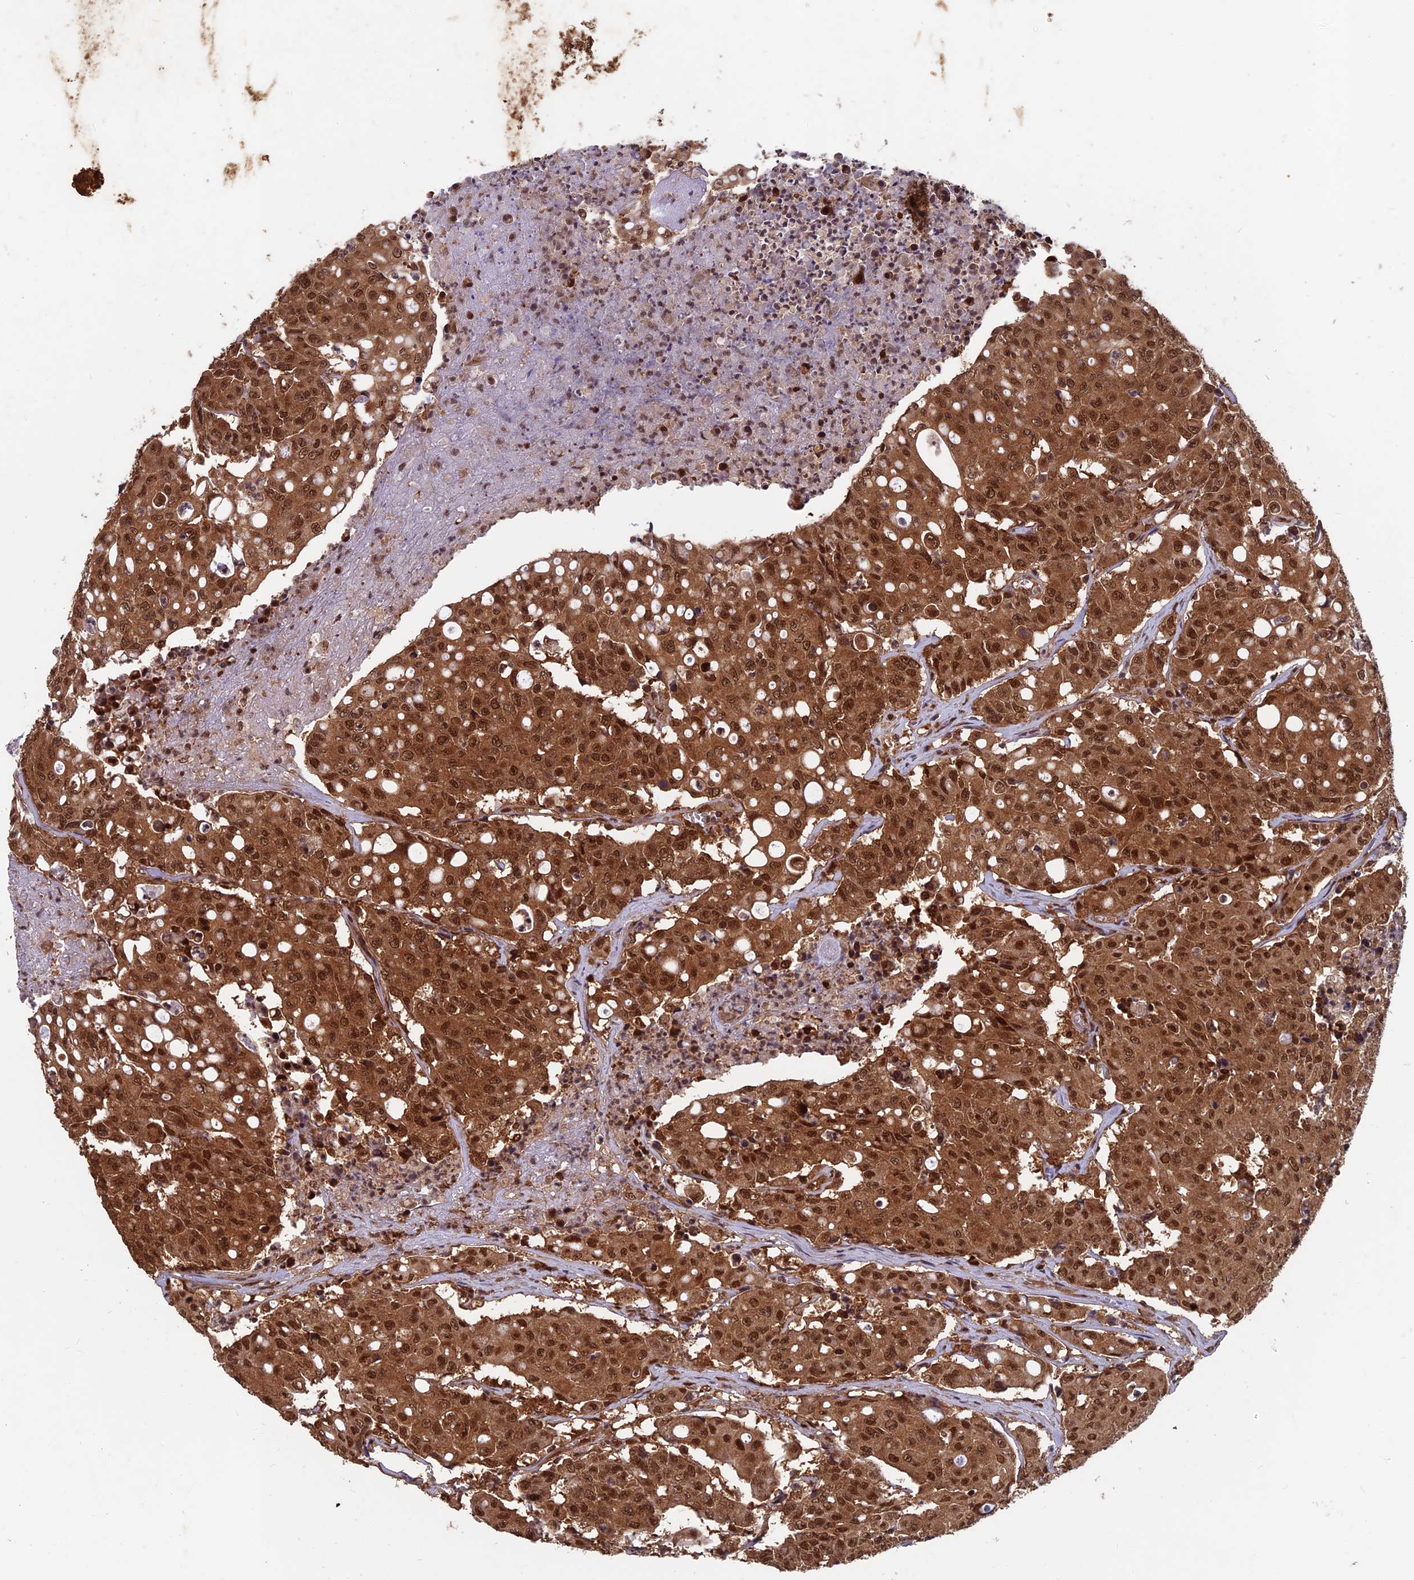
{"staining": {"intensity": "strong", "quantity": ">75%", "location": "cytoplasmic/membranous,nuclear"}, "tissue": "colorectal cancer", "cell_type": "Tumor cells", "image_type": "cancer", "snomed": [{"axis": "morphology", "description": "Adenocarcinoma, NOS"}, {"axis": "topography", "description": "Colon"}], "caption": "Strong cytoplasmic/membranous and nuclear positivity is seen in approximately >75% of tumor cells in colorectal adenocarcinoma. Nuclei are stained in blue.", "gene": "FAM53C", "patient": {"sex": "male", "age": 51}}